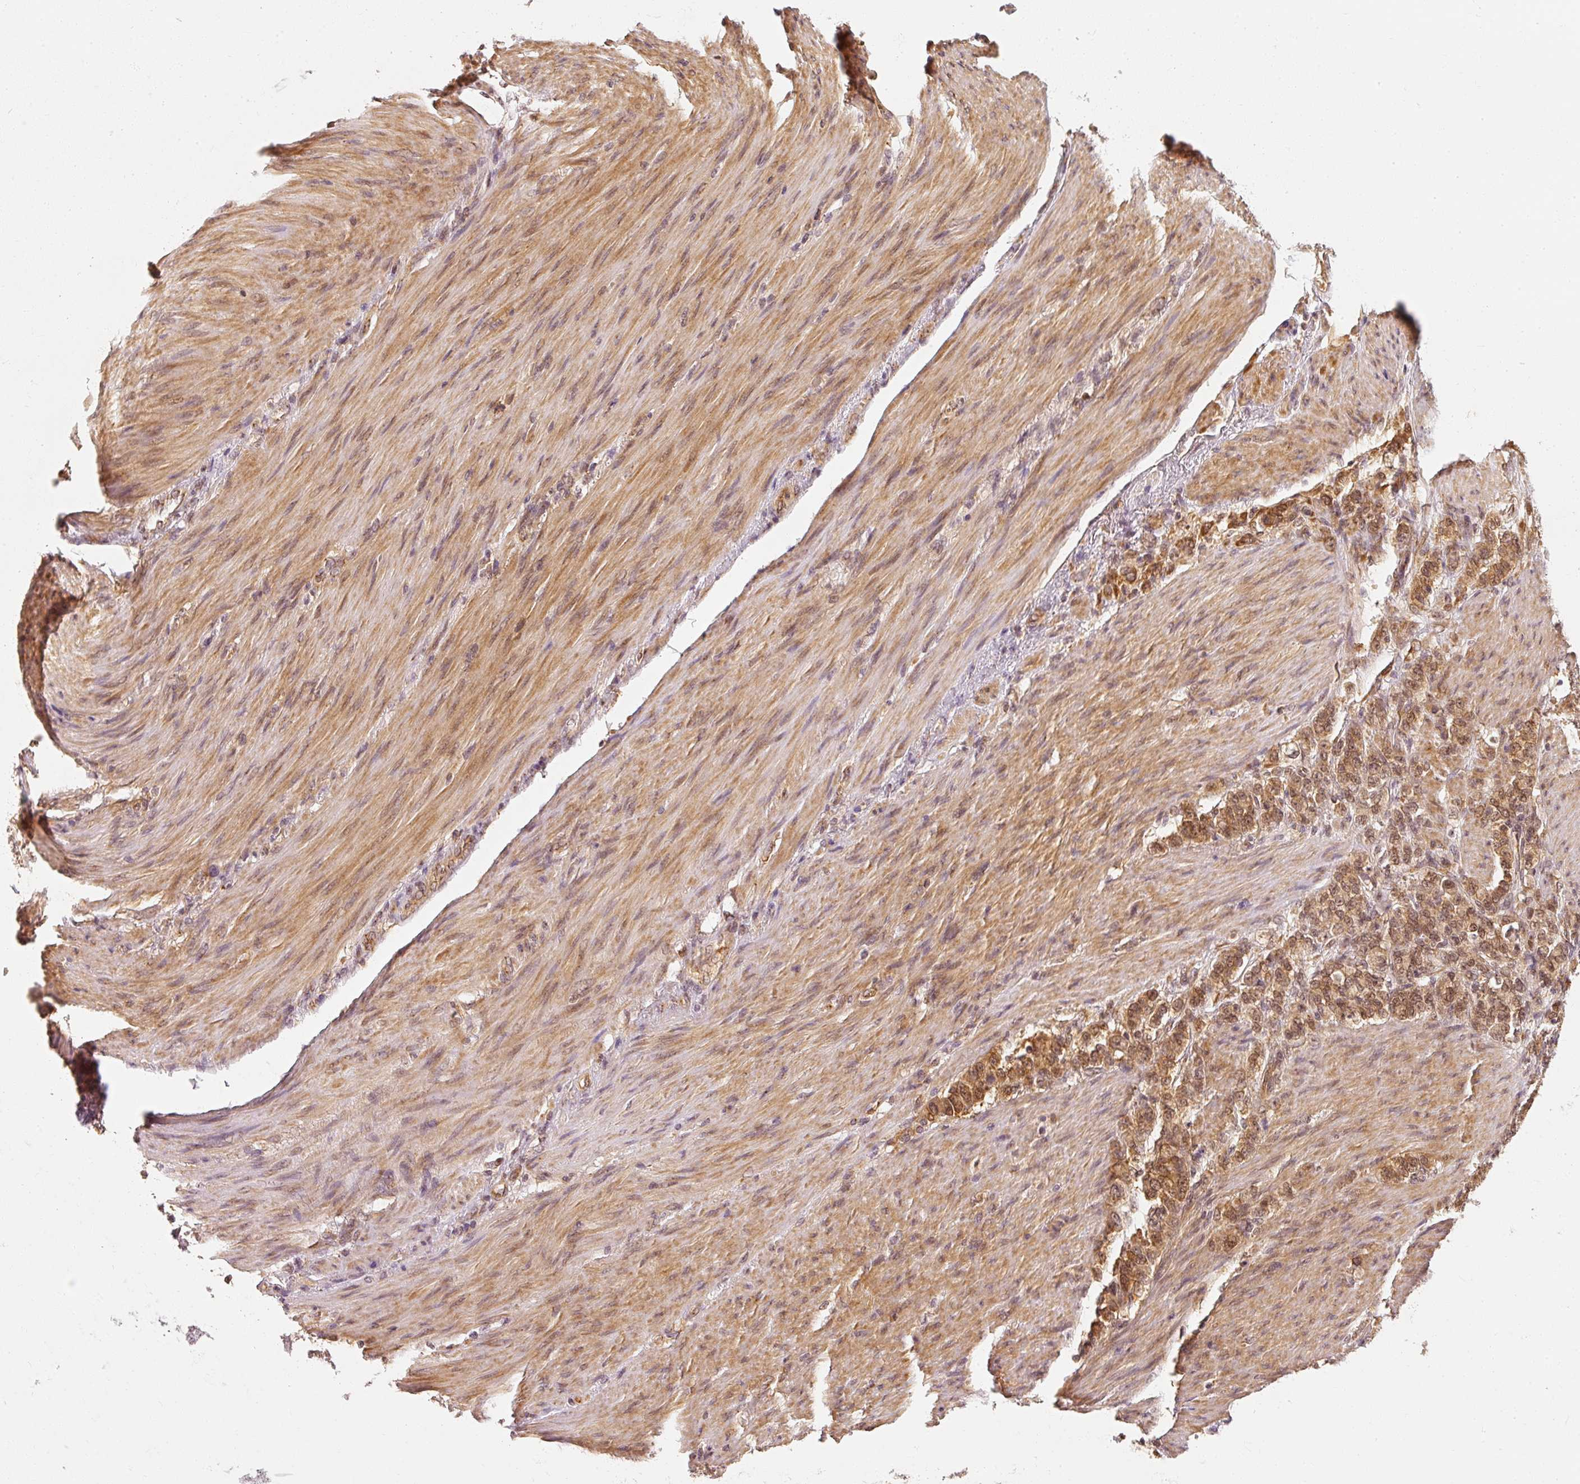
{"staining": {"intensity": "moderate", "quantity": ">75%", "location": "cytoplasmic/membranous"}, "tissue": "stomach cancer", "cell_type": "Tumor cells", "image_type": "cancer", "snomed": [{"axis": "morphology", "description": "Adenocarcinoma, NOS"}, {"axis": "topography", "description": "Stomach"}], "caption": "Immunohistochemistry (IHC) (DAB) staining of human stomach adenocarcinoma shows moderate cytoplasmic/membranous protein expression in approximately >75% of tumor cells.", "gene": "EEF1A2", "patient": {"sex": "female", "age": 79}}